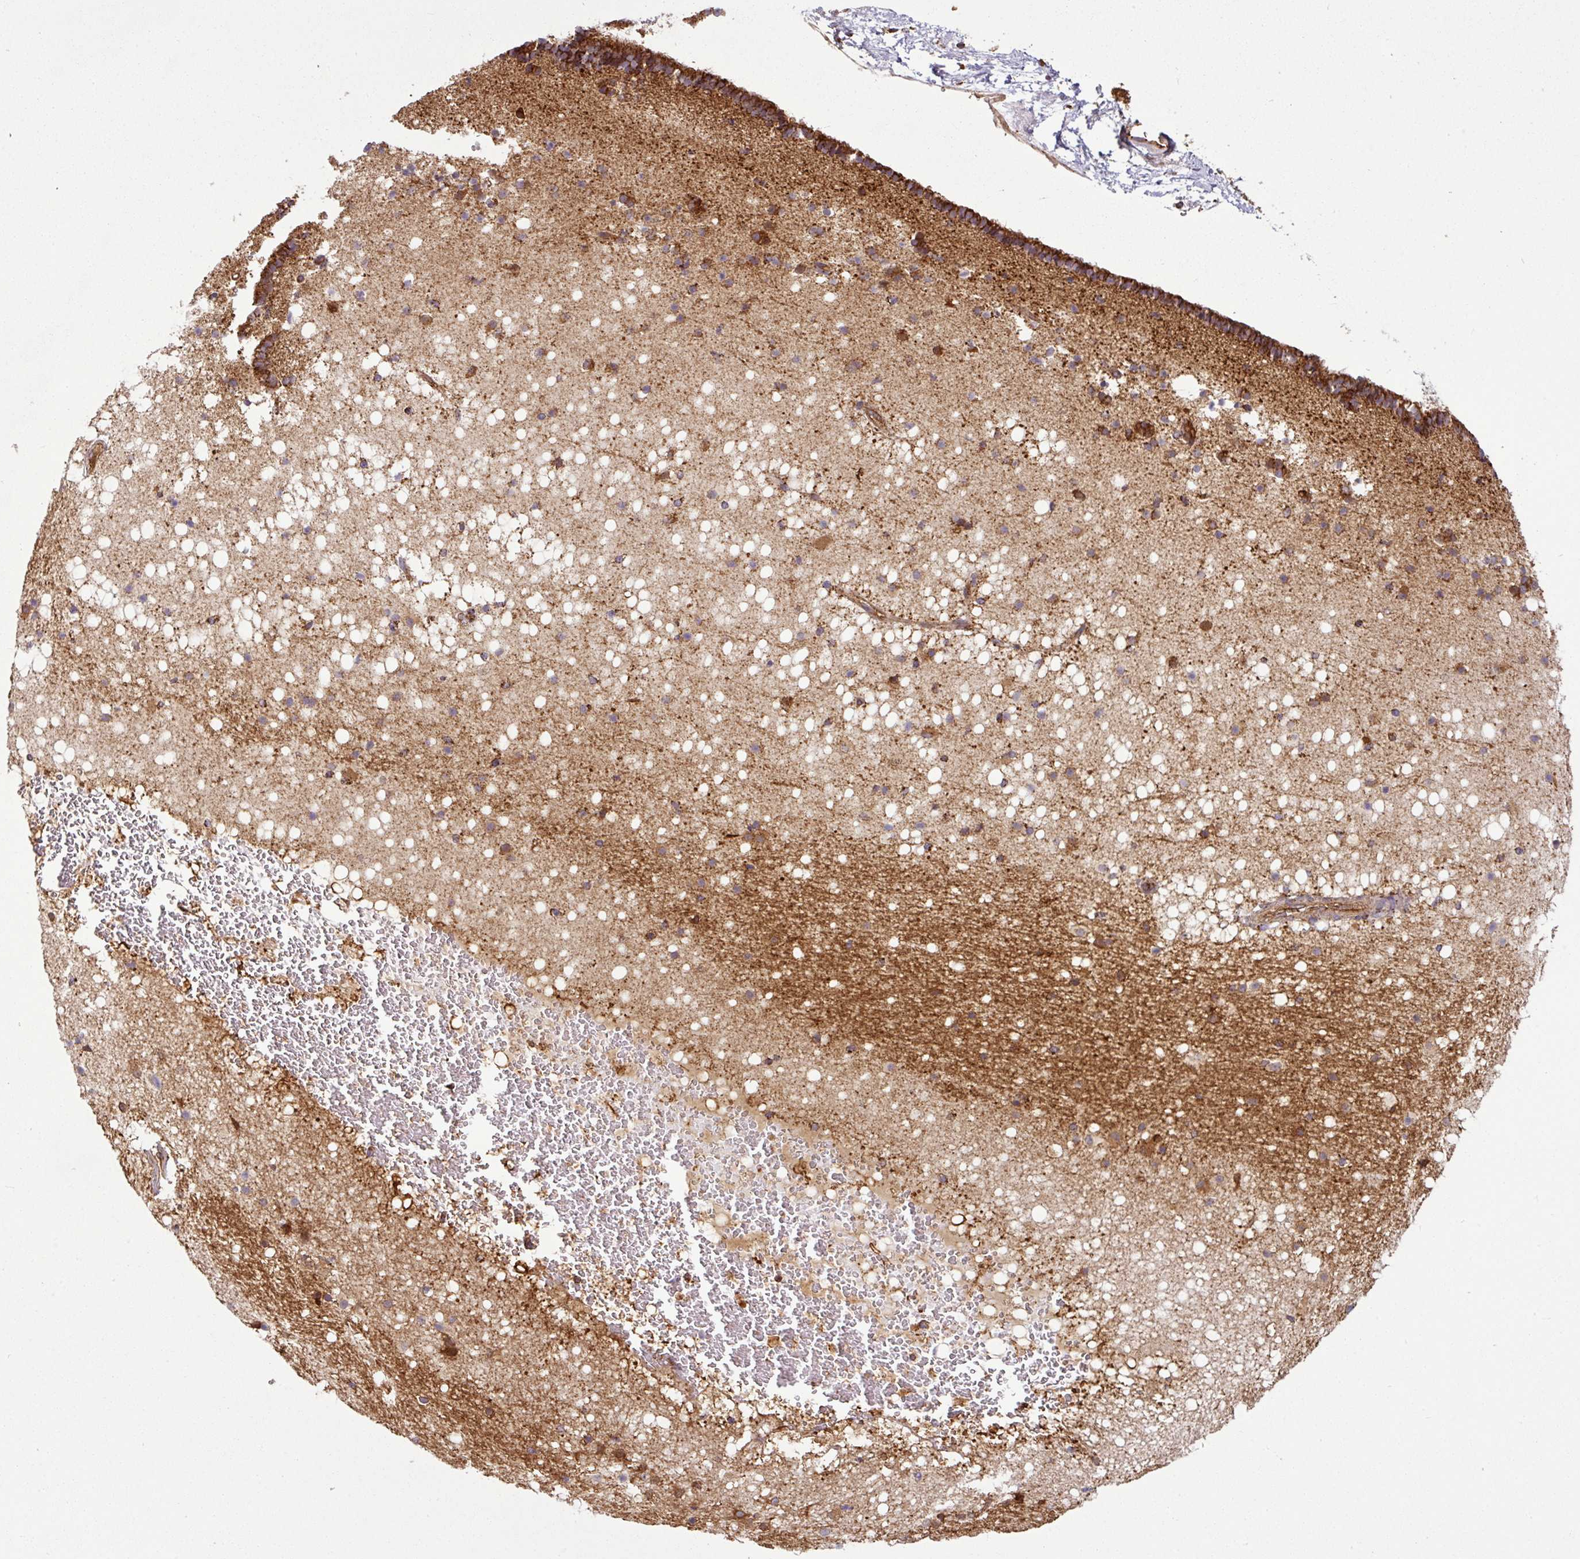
{"staining": {"intensity": "moderate", "quantity": "25%-75%", "location": "cytoplasmic/membranous"}, "tissue": "caudate", "cell_type": "Glial cells", "image_type": "normal", "snomed": [{"axis": "morphology", "description": "Normal tissue, NOS"}, {"axis": "topography", "description": "Lateral ventricle wall"}], "caption": "Immunohistochemical staining of unremarkable human caudate shows medium levels of moderate cytoplasmic/membranous positivity in approximately 25%-75% of glial cells. (Brightfield microscopy of DAB IHC at high magnification).", "gene": "PRELID3B", "patient": {"sex": "male", "age": 37}}